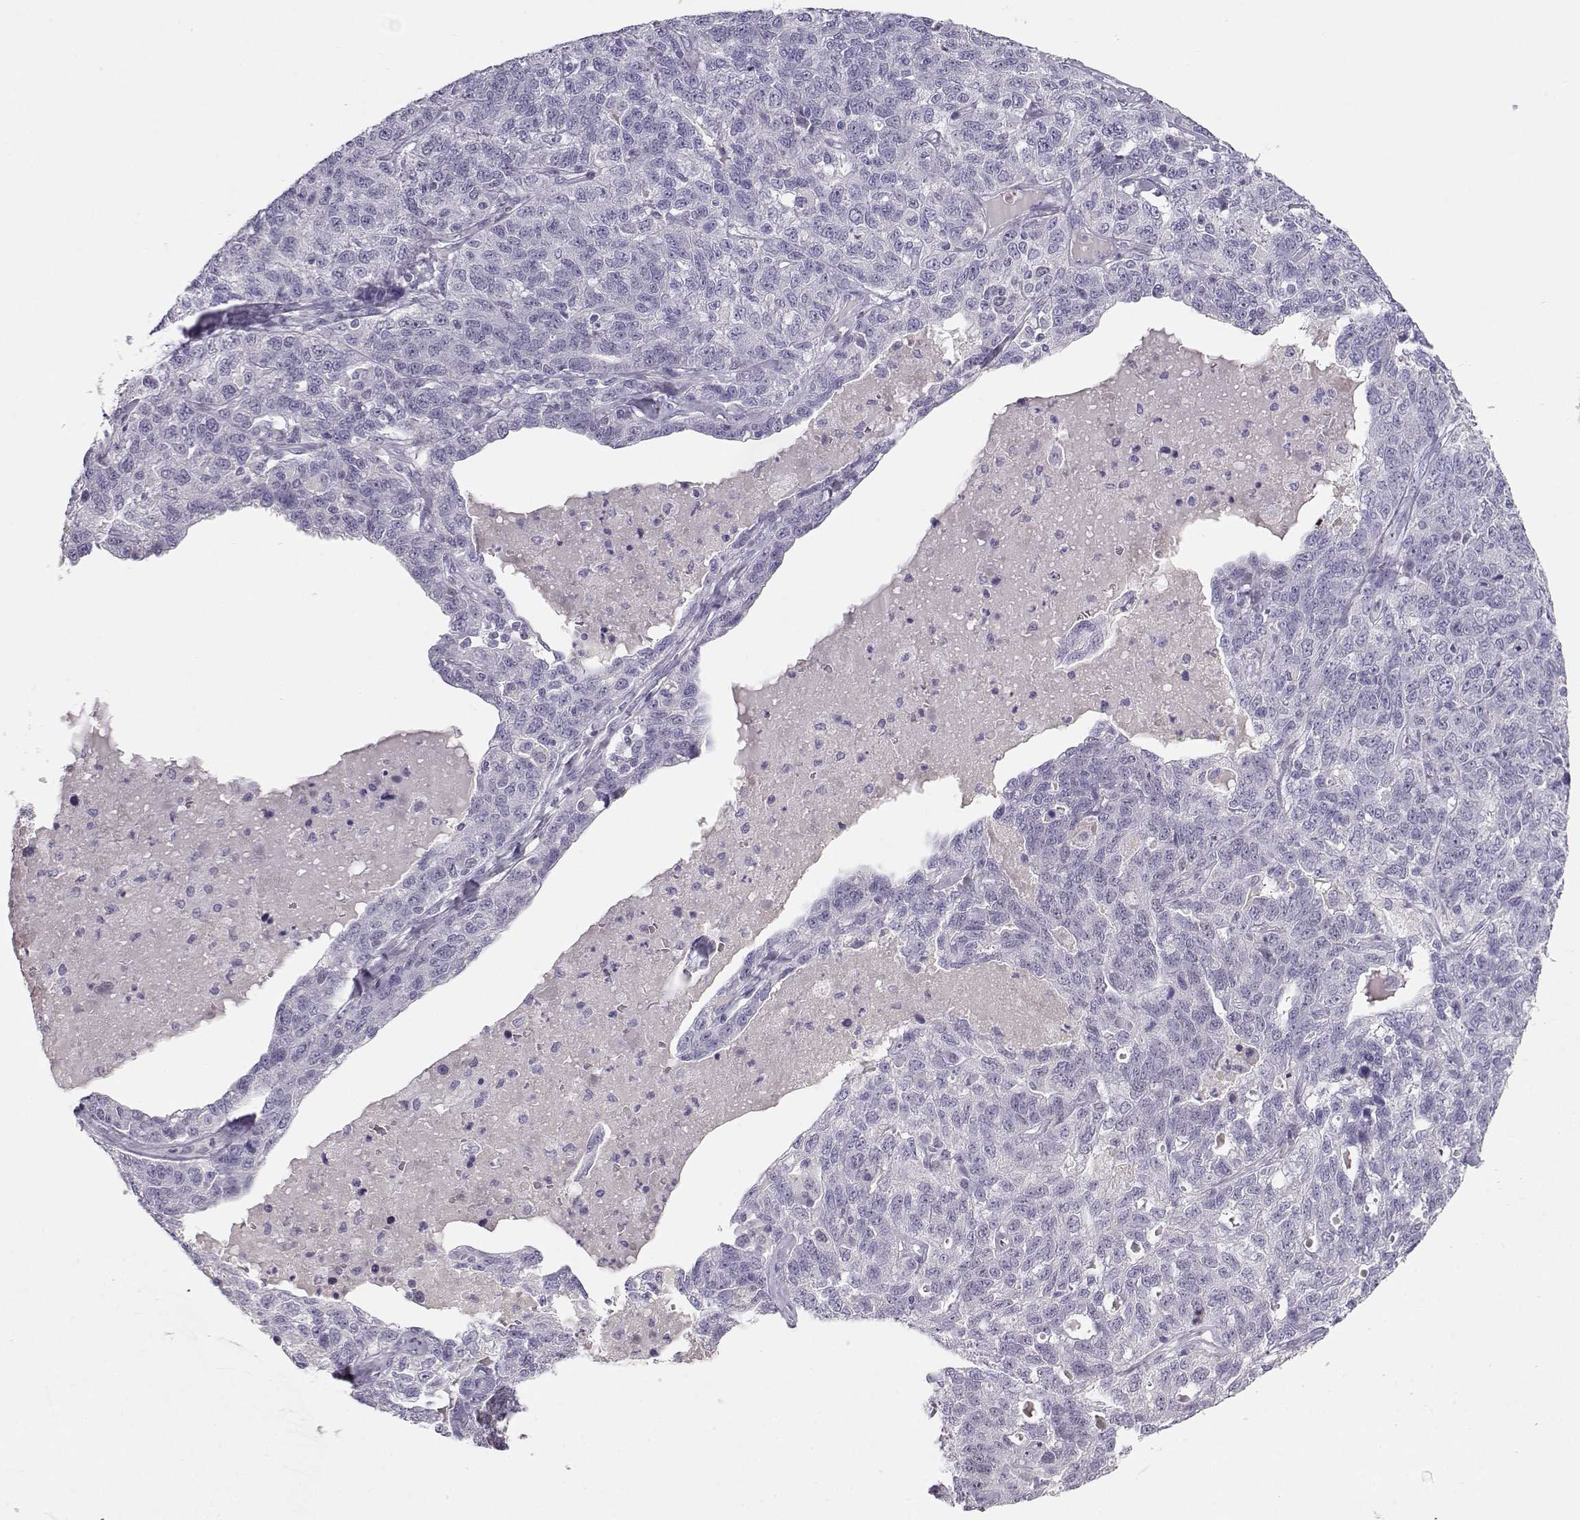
{"staining": {"intensity": "negative", "quantity": "none", "location": "none"}, "tissue": "ovarian cancer", "cell_type": "Tumor cells", "image_type": "cancer", "snomed": [{"axis": "morphology", "description": "Cystadenocarcinoma, serous, NOS"}, {"axis": "topography", "description": "Ovary"}], "caption": "DAB (3,3'-diaminobenzidine) immunohistochemical staining of human ovarian cancer reveals no significant expression in tumor cells.", "gene": "OPN5", "patient": {"sex": "female", "age": 71}}